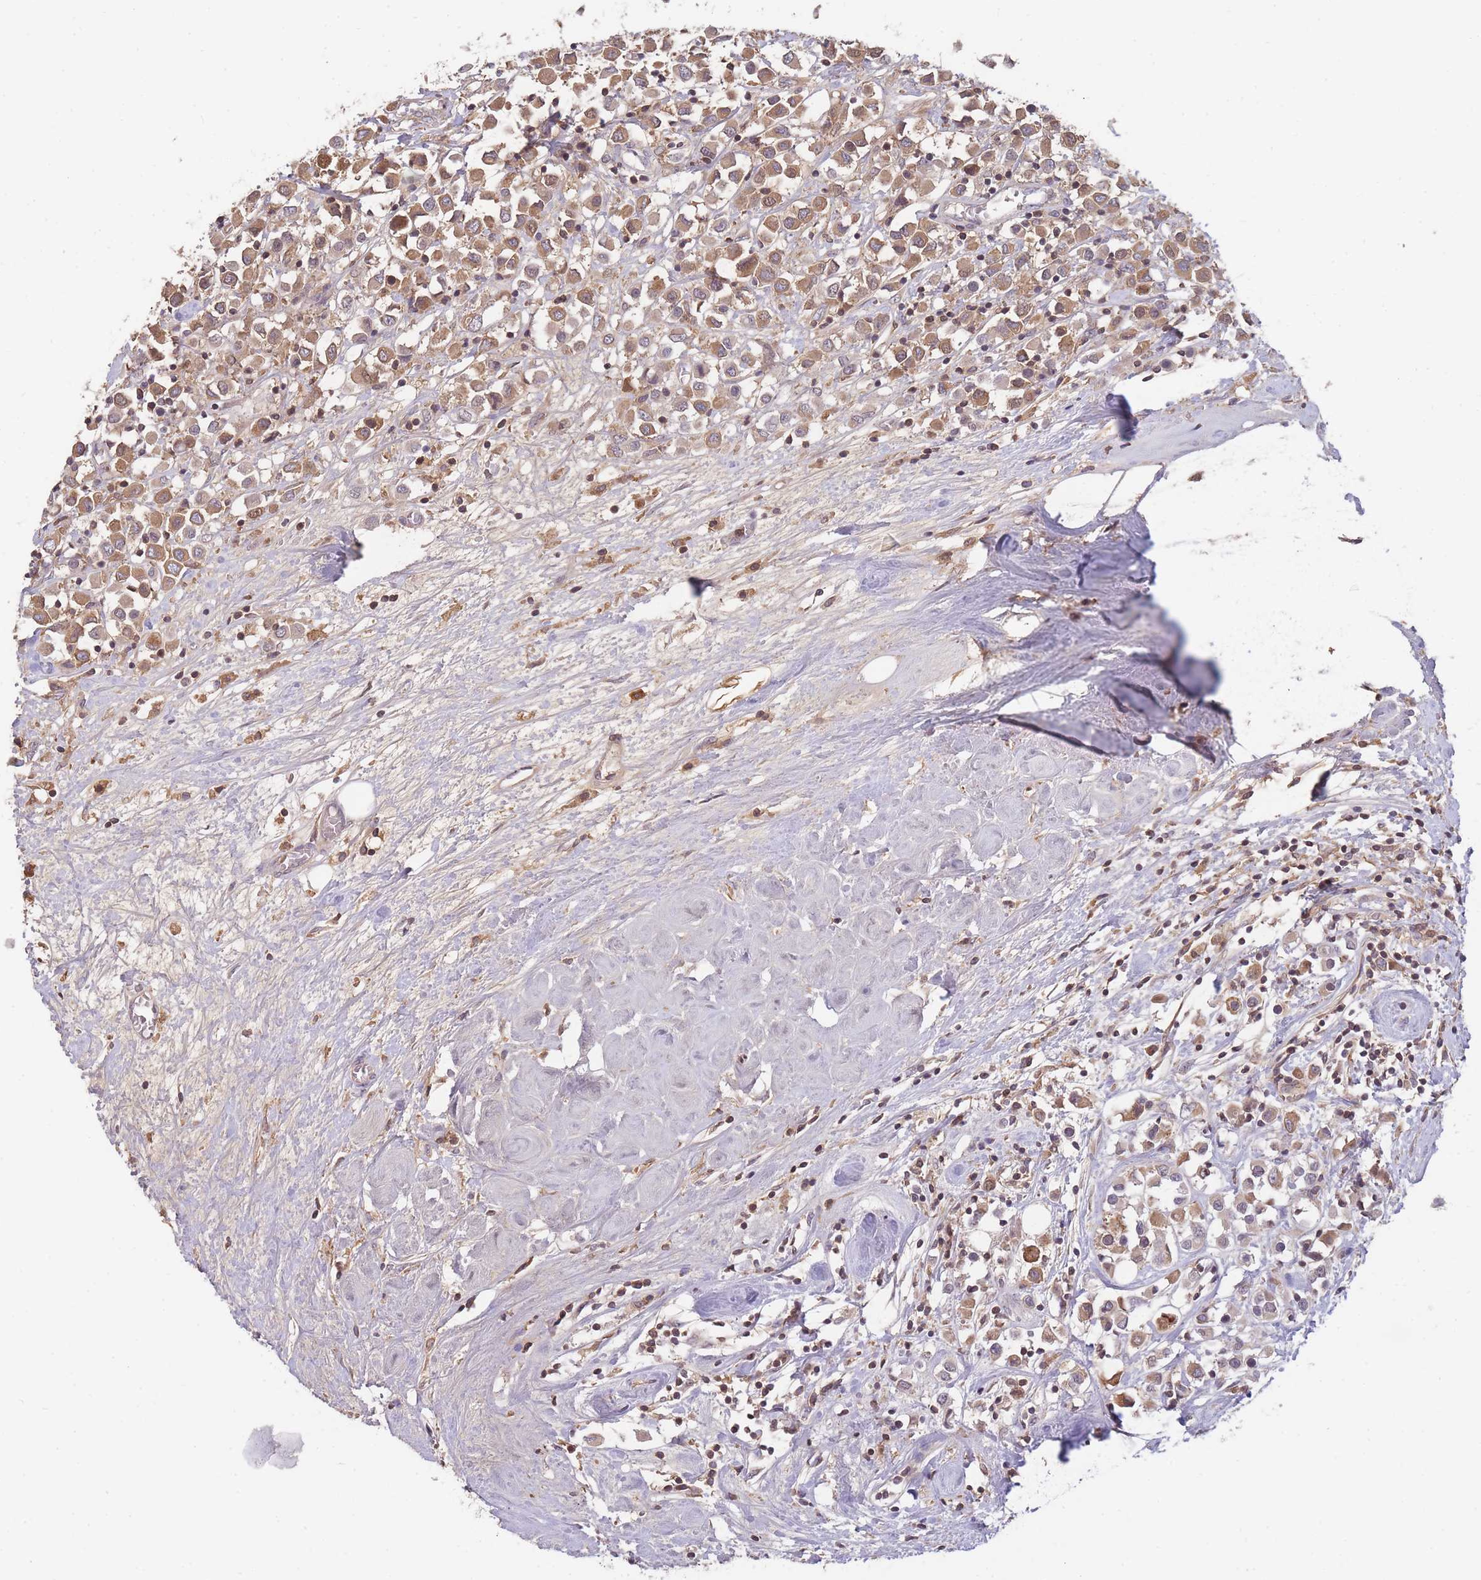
{"staining": {"intensity": "moderate", "quantity": ">75%", "location": "cytoplasmic/membranous"}, "tissue": "breast cancer", "cell_type": "Tumor cells", "image_type": "cancer", "snomed": [{"axis": "morphology", "description": "Duct carcinoma"}, {"axis": "topography", "description": "Breast"}], "caption": "Breast cancer stained with IHC exhibits moderate cytoplasmic/membranous positivity in approximately >75% of tumor cells. (brown staining indicates protein expression, while blue staining denotes nuclei).", "gene": "RALGDS", "patient": {"sex": "female", "age": 61}}